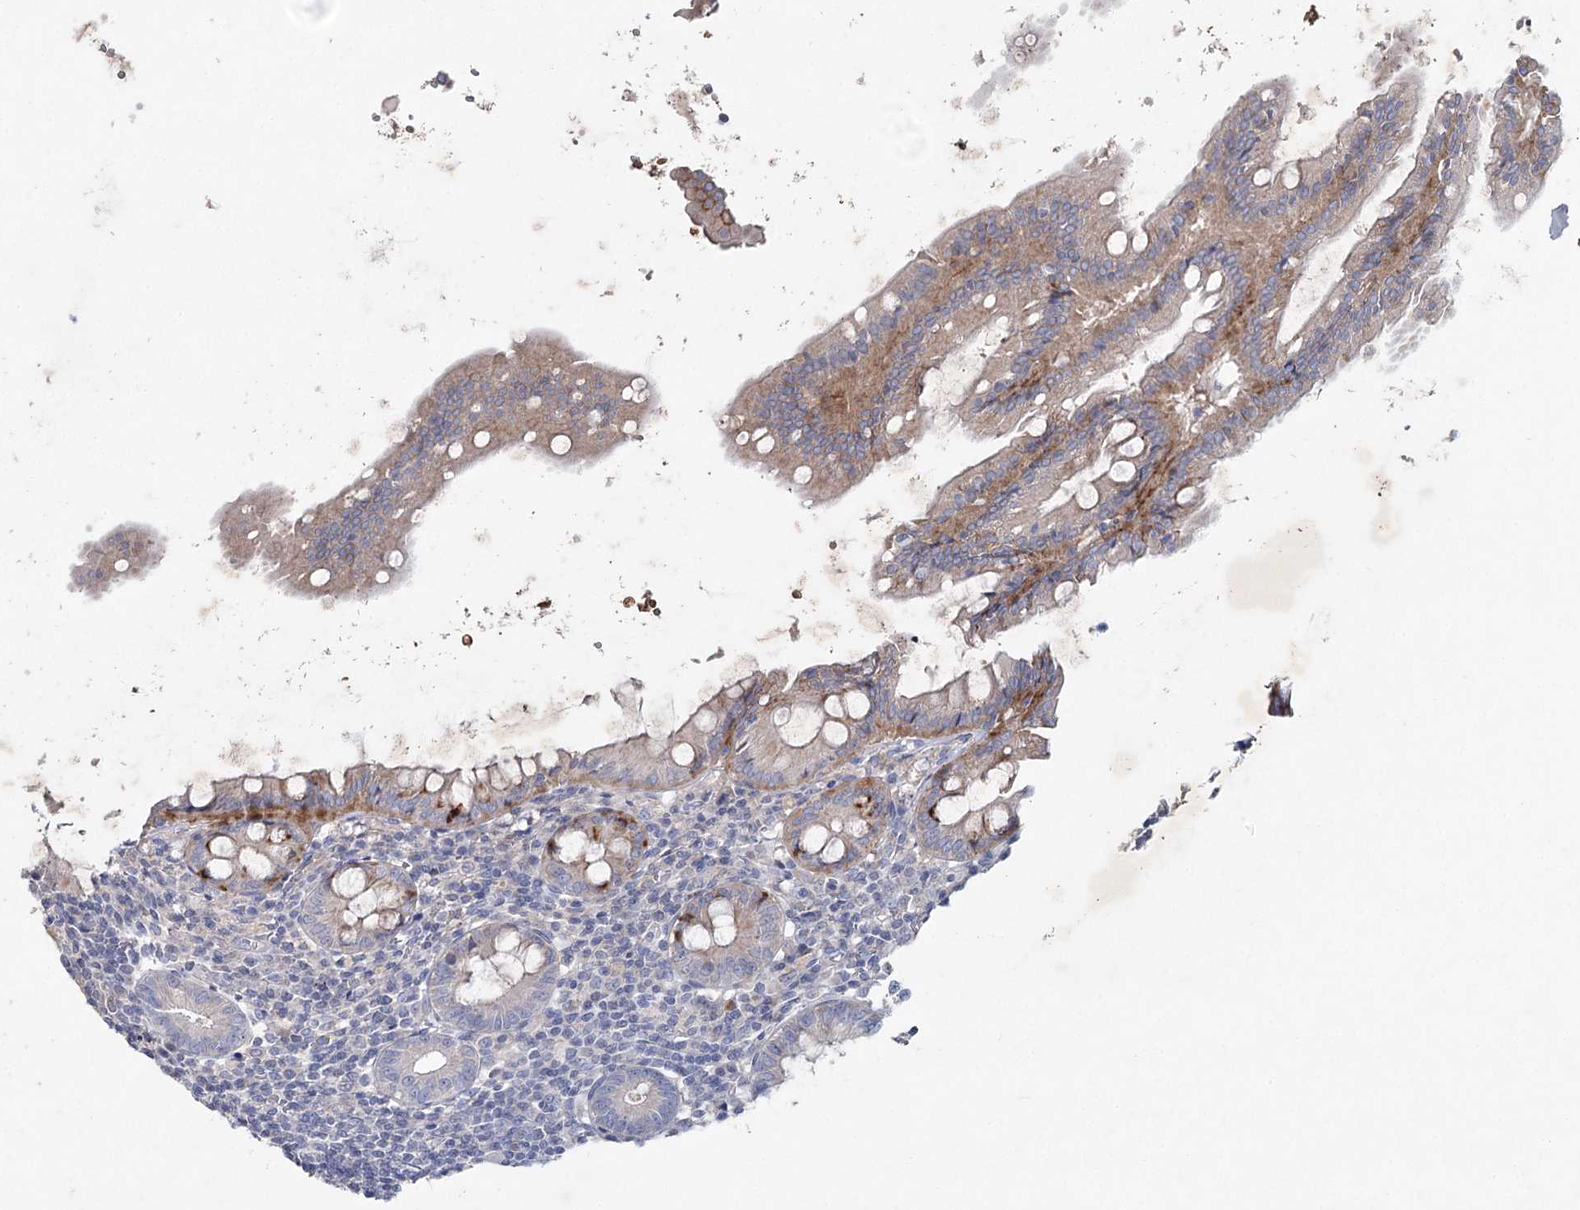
{"staining": {"intensity": "weak", "quantity": "<25%", "location": "cytoplasmic/membranous"}, "tissue": "appendix", "cell_type": "Glandular cells", "image_type": "normal", "snomed": [{"axis": "morphology", "description": "Normal tissue, NOS"}, {"axis": "topography", "description": "Appendix"}], "caption": "Immunohistochemistry of benign appendix exhibits no positivity in glandular cells.", "gene": "MAP3K13", "patient": {"sex": "female", "age": 54}}